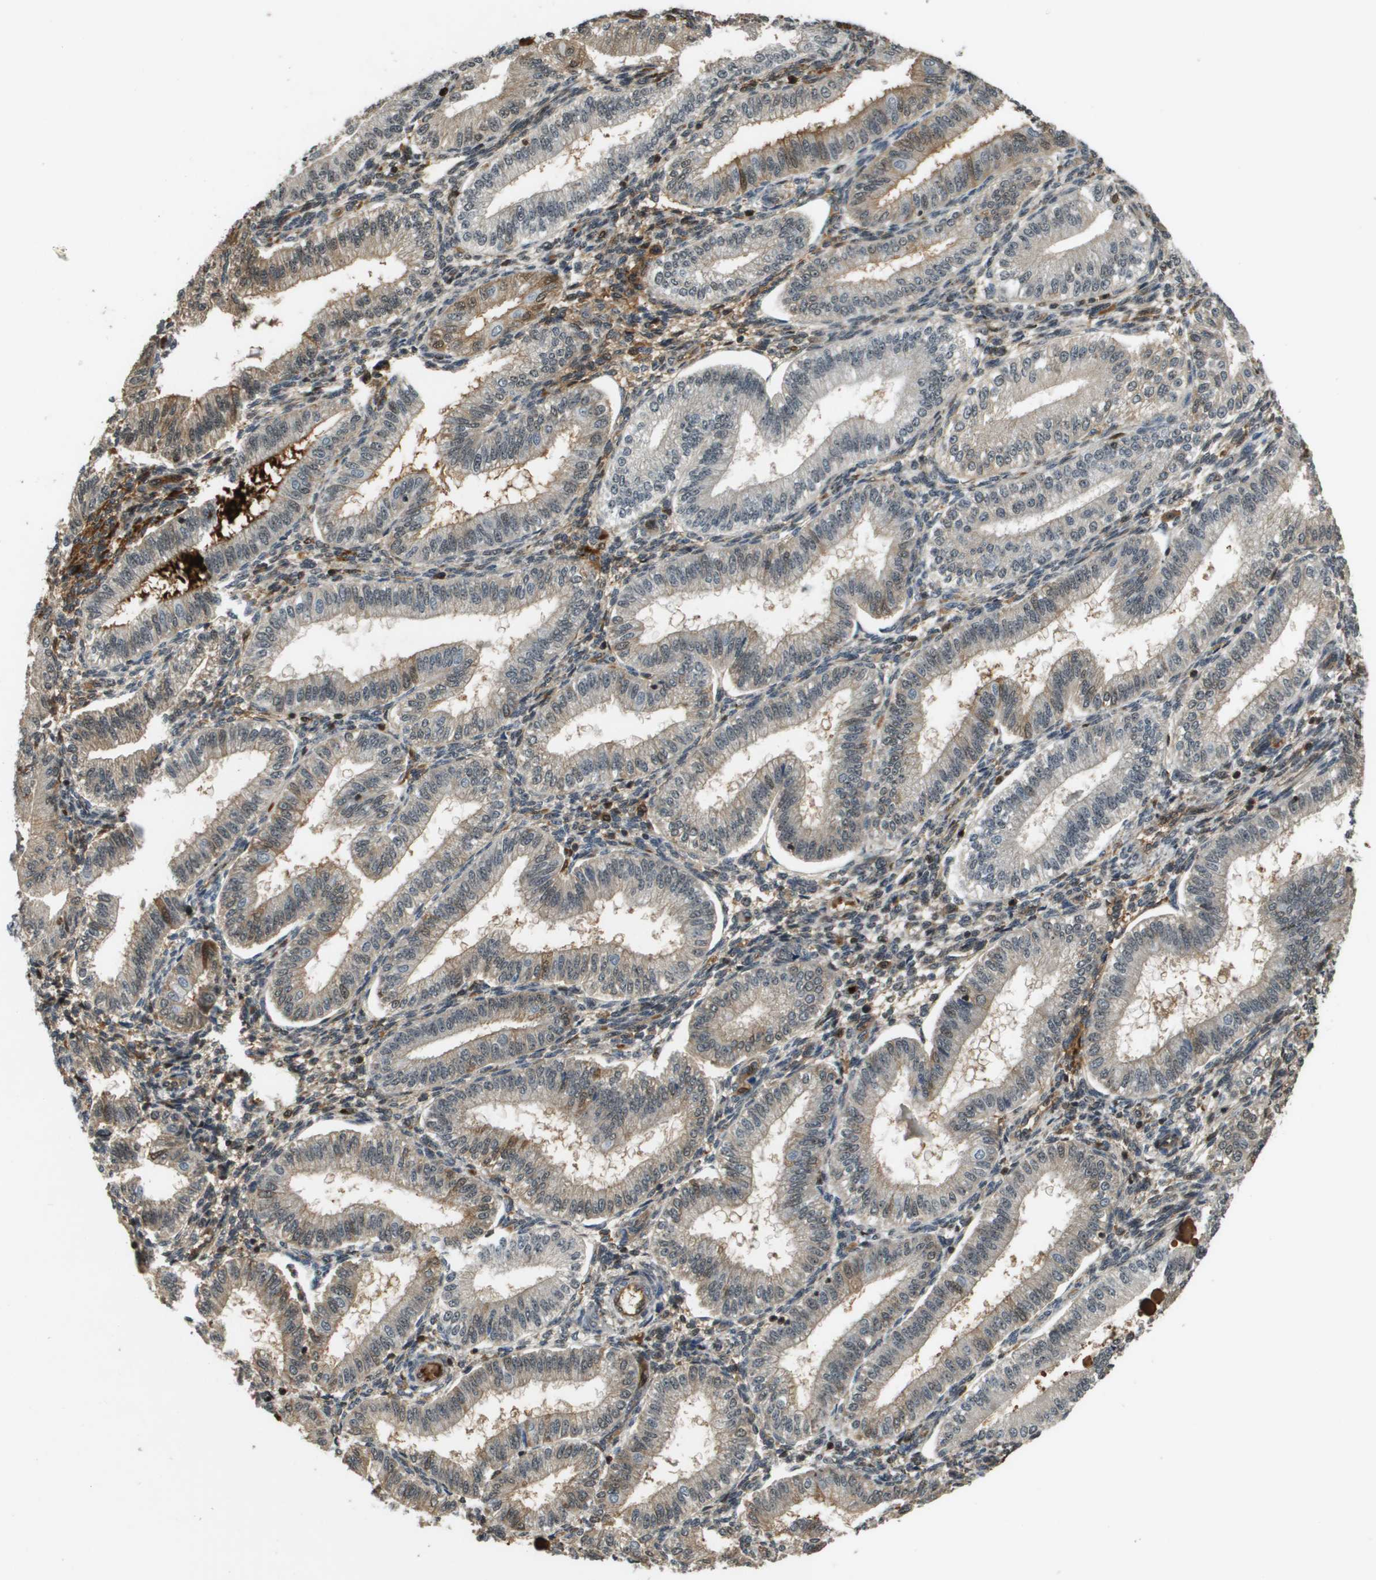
{"staining": {"intensity": "negative", "quantity": "none", "location": "none"}, "tissue": "endometrium", "cell_type": "Cells in endometrial stroma", "image_type": "normal", "snomed": [{"axis": "morphology", "description": "Normal tissue, NOS"}, {"axis": "topography", "description": "Endometrium"}], "caption": "An immunohistochemistry (IHC) image of normal endometrium is shown. There is no staining in cells in endometrial stroma of endometrium.", "gene": "EP400", "patient": {"sex": "female", "age": 39}}